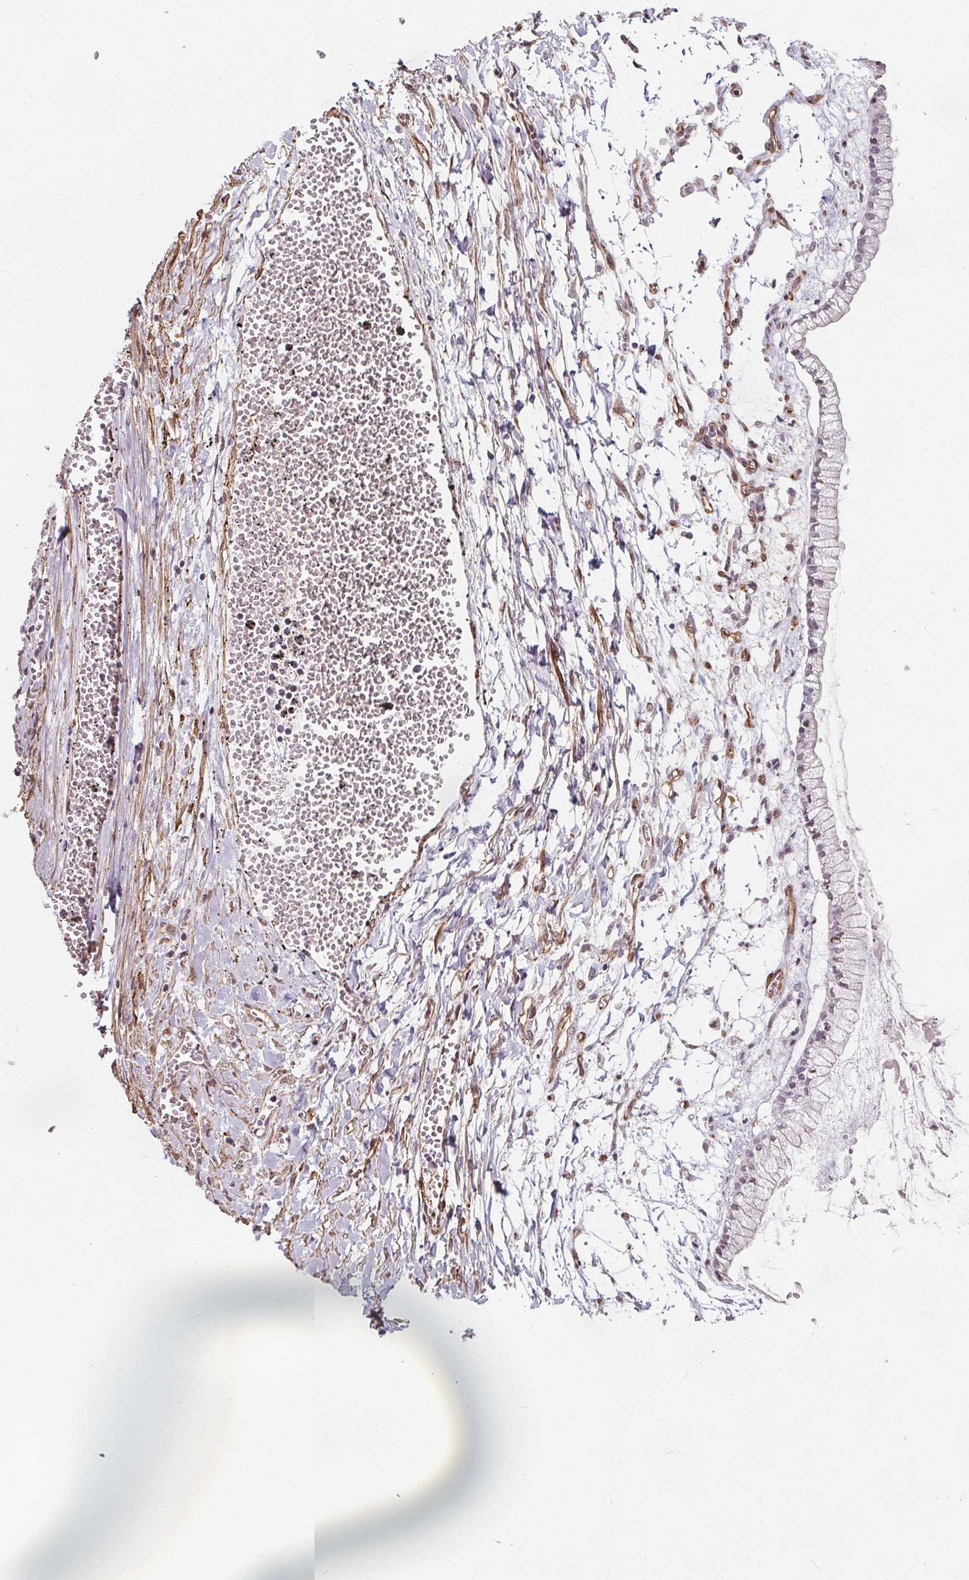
{"staining": {"intensity": "negative", "quantity": "none", "location": "none"}, "tissue": "ovarian cancer", "cell_type": "Tumor cells", "image_type": "cancer", "snomed": [{"axis": "morphology", "description": "Cystadenocarcinoma, mucinous, NOS"}, {"axis": "topography", "description": "Ovary"}], "caption": "Immunohistochemical staining of ovarian cancer (mucinous cystadenocarcinoma) exhibits no significant staining in tumor cells.", "gene": "HAS1", "patient": {"sex": "female", "age": 67}}